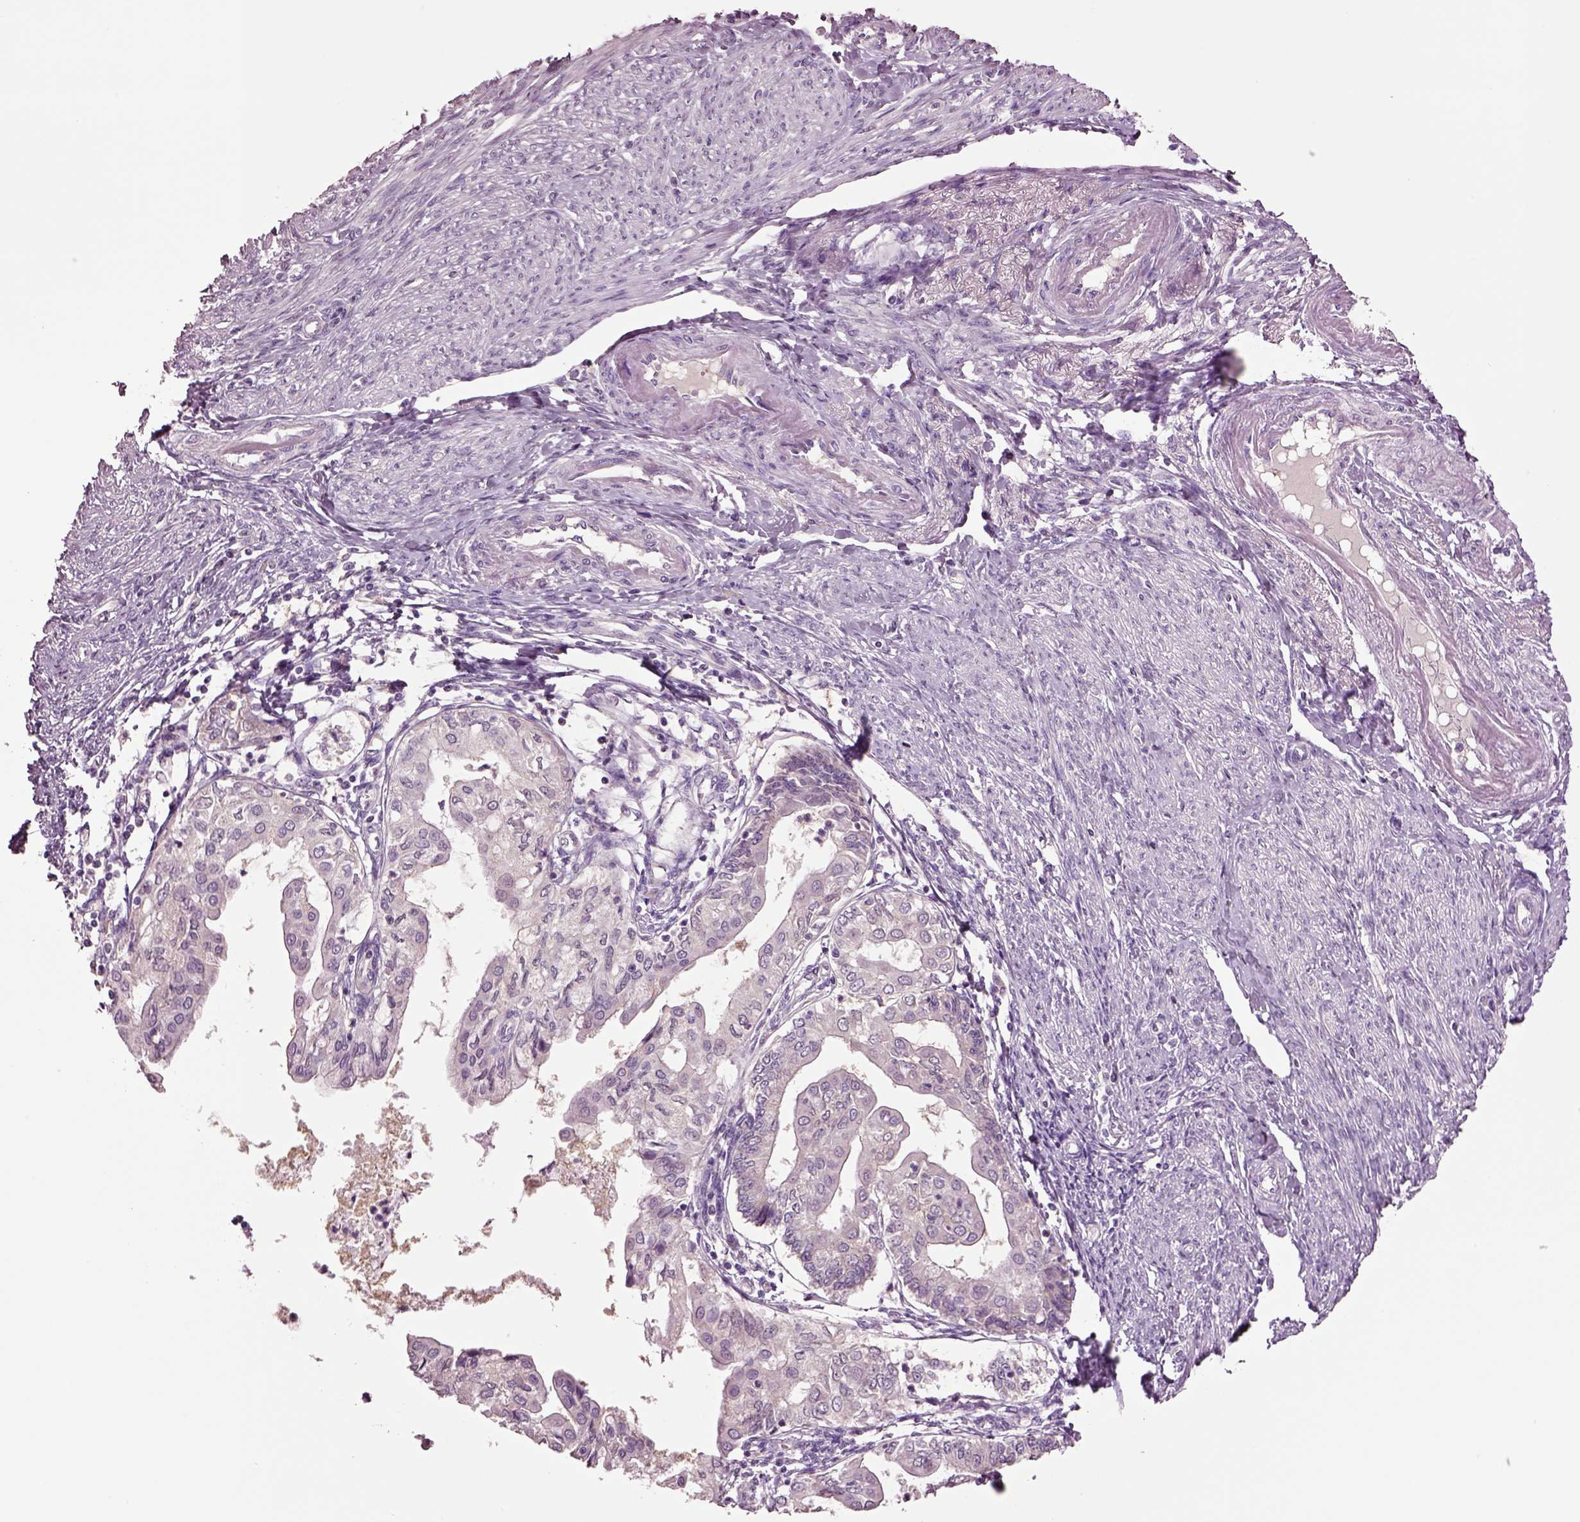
{"staining": {"intensity": "negative", "quantity": "none", "location": "none"}, "tissue": "endometrial cancer", "cell_type": "Tumor cells", "image_type": "cancer", "snomed": [{"axis": "morphology", "description": "Adenocarcinoma, NOS"}, {"axis": "topography", "description": "Endometrium"}], "caption": "The photomicrograph shows no significant staining in tumor cells of endometrial adenocarcinoma.", "gene": "CLPSL1", "patient": {"sex": "female", "age": 68}}